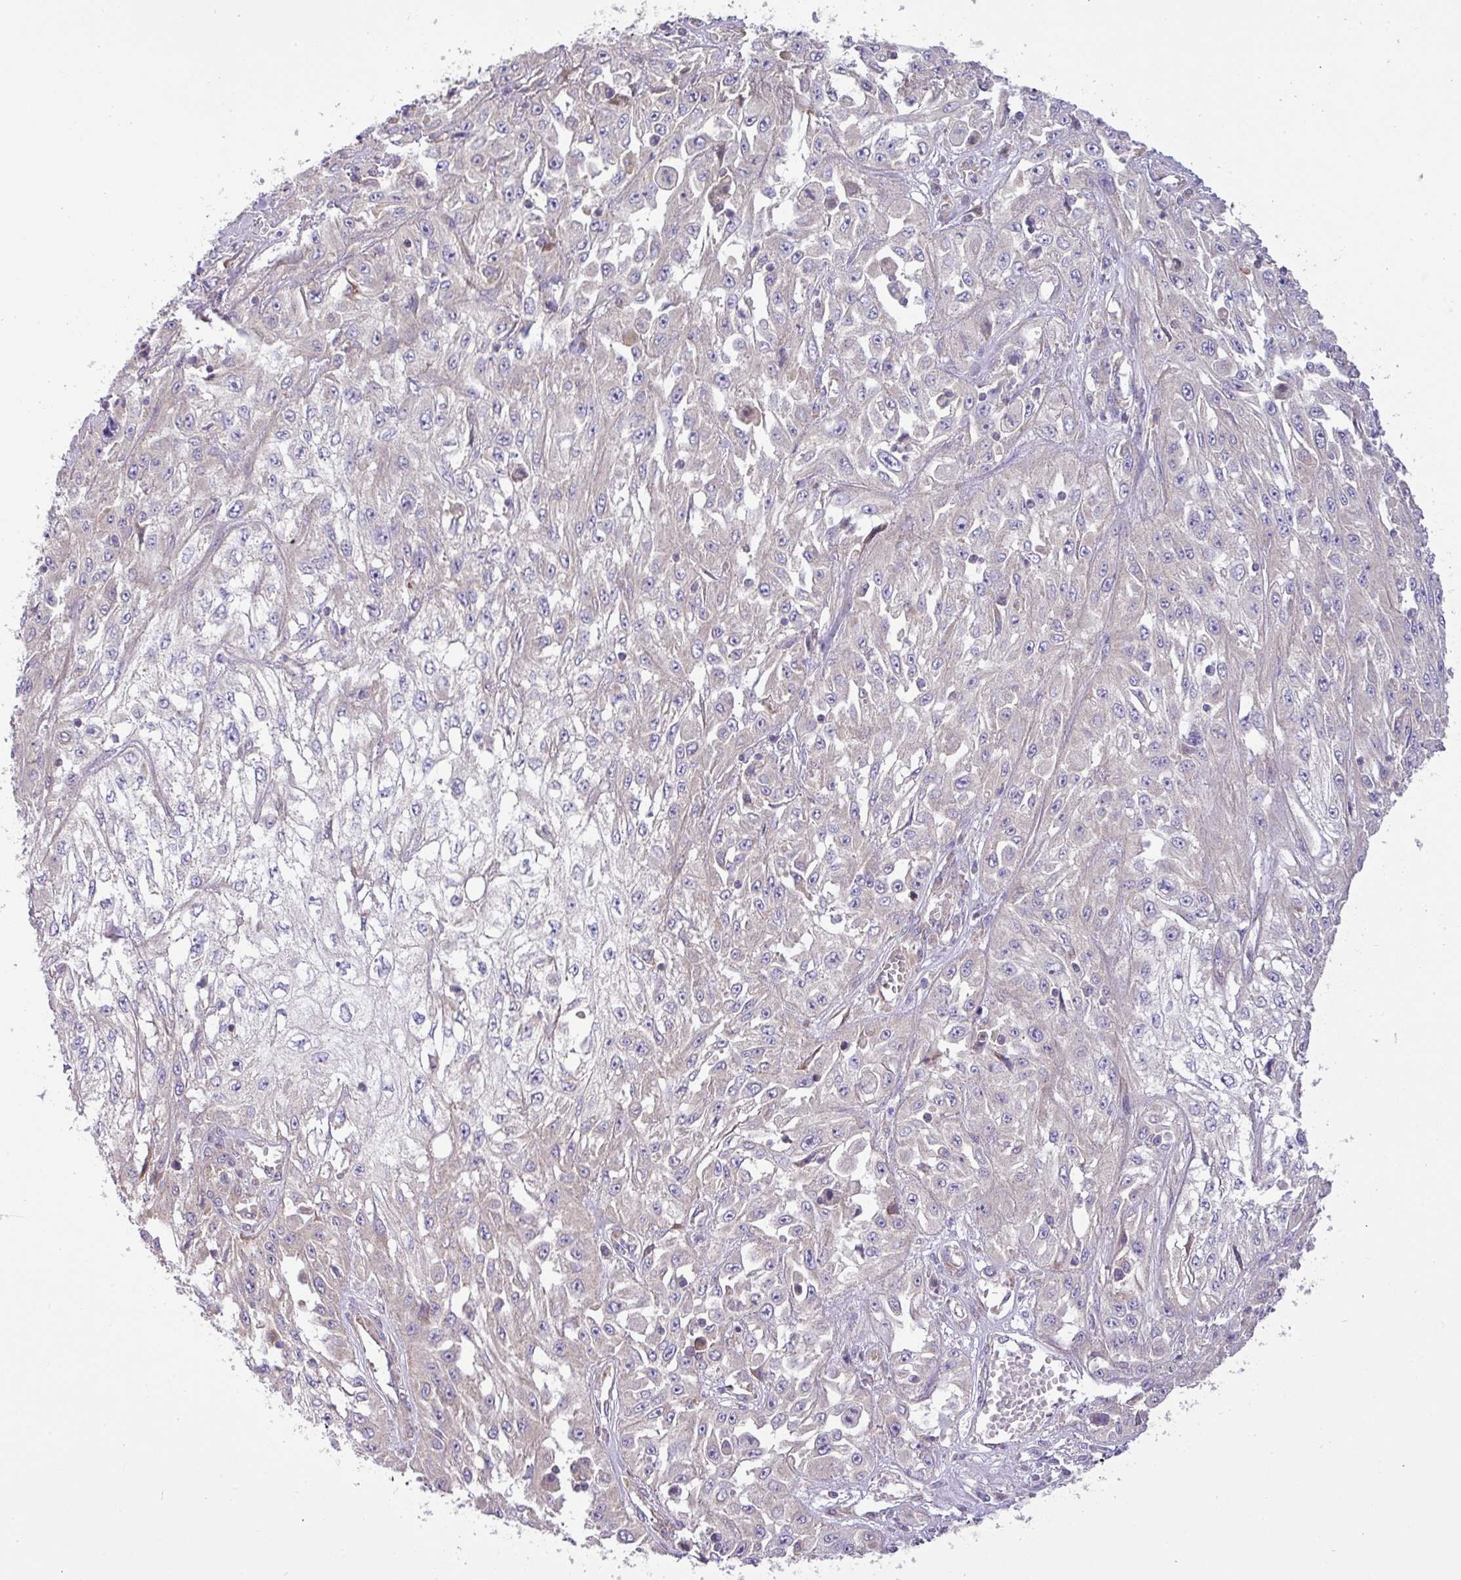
{"staining": {"intensity": "negative", "quantity": "none", "location": "none"}, "tissue": "skin cancer", "cell_type": "Tumor cells", "image_type": "cancer", "snomed": [{"axis": "morphology", "description": "Squamous cell carcinoma, NOS"}, {"axis": "morphology", "description": "Squamous cell carcinoma, metastatic, NOS"}, {"axis": "topography", "description": "Skin"}, {"axis": "topography", "description": "Lymph node"}], "caption": "Tumor cells are negative for protein expression in human metastatic squamous cell carcinoma (skin).", "gene": "ZNF211", "patient": {"sex": "male", "age": 75}}